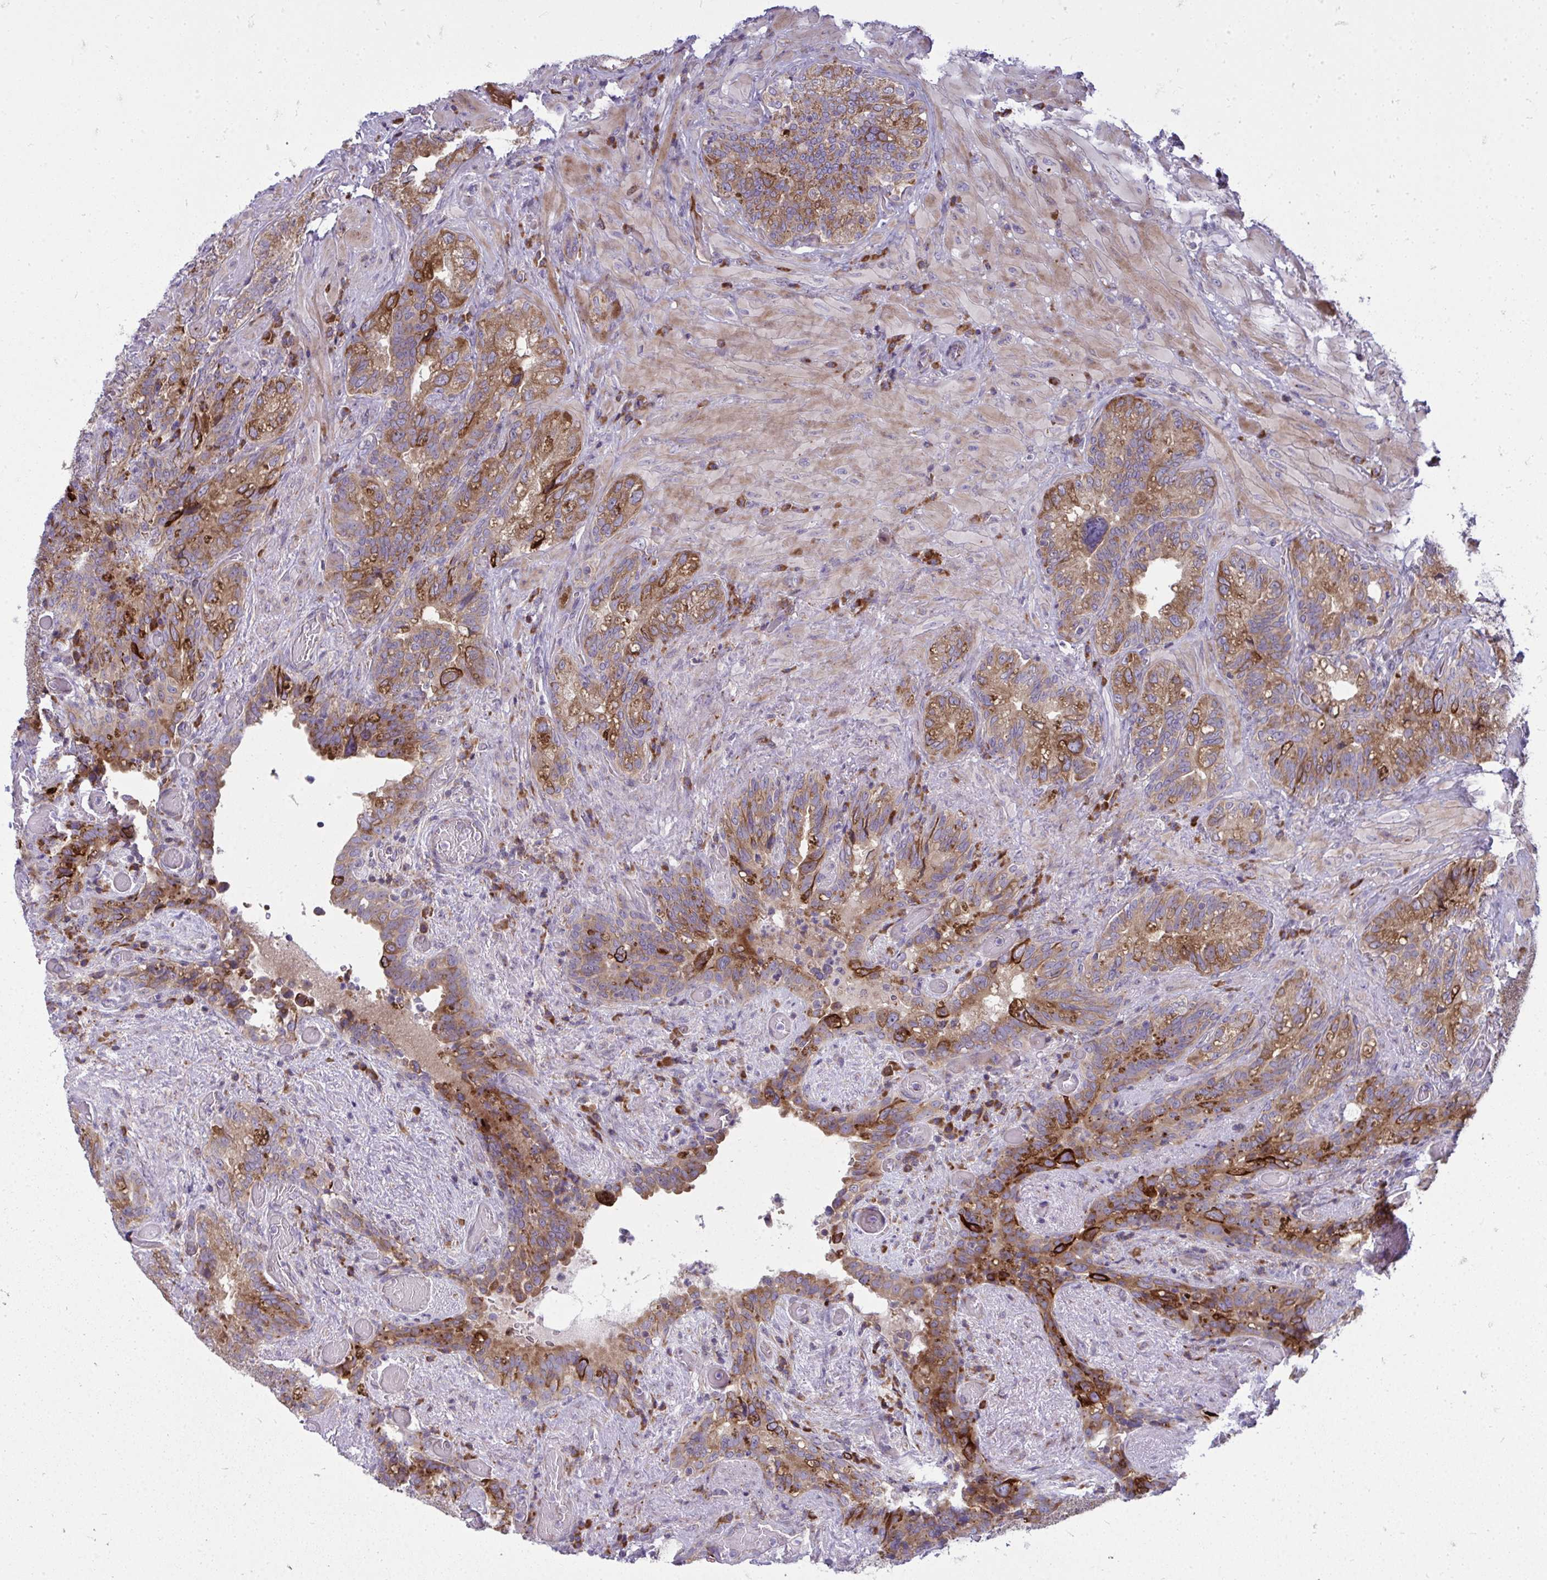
{"staining": {"intensity": "moderate", "quantity": ">75%", "location": "cytoplasmic/membranous"}, "tissue": "seminal vesicle", "cell_type": "Glandular cells", "image_type": "normal", "snomed": [{"axis": "morphology", "description": "Normal tissue, NOS"}, {"axis": "topography", "description": "Seminal veicle"}], "caption": "A high-resolution photomicrograph shows immunohistochemistry (IHC) staining of unremarkable seminal vesicle, which demonstrates moderate cytoplasmic/membranous expression in about >75% of glandular cells.", "gene": "GFPT2", "patient": {"sex": "male", "age": 68}}